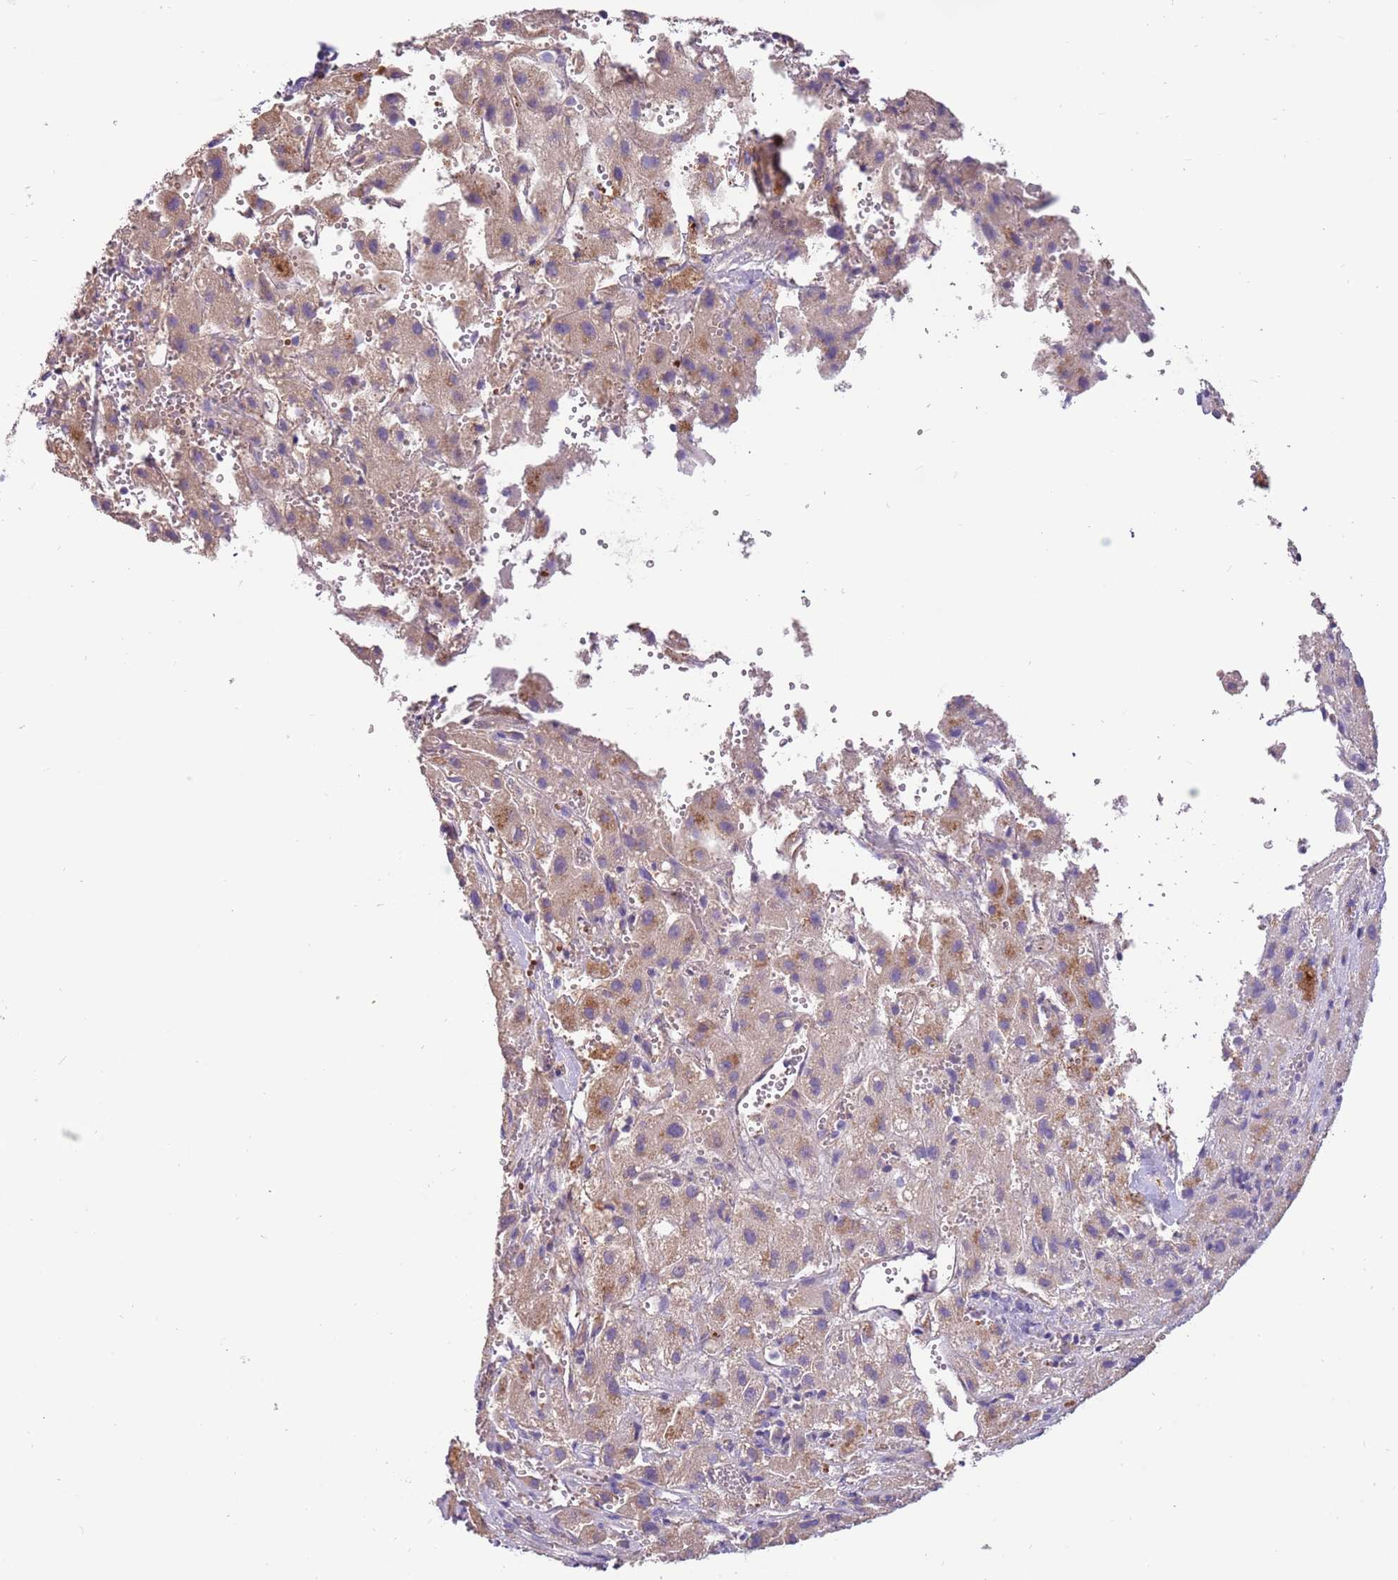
{"staining": {"intensity": "negative", "quantity": "none", "location": "none"}, "tissue": "liver cancer", "cell_type": "Tumor cells", "image_type": "cancer", "snomed": [{"axis": "morphology", "description": "Carcinoma, Hepatocellular, NOS"}, {"axis": "topography", "description": "Liver"}], "caption": "Immunohistochemistry (IHC) of liver cancer (hepatocellular carcinoma) exhibits no positivity in tumor cells.", "gene": "TRMO", "patient": {"sex": "female", "age": 58}}